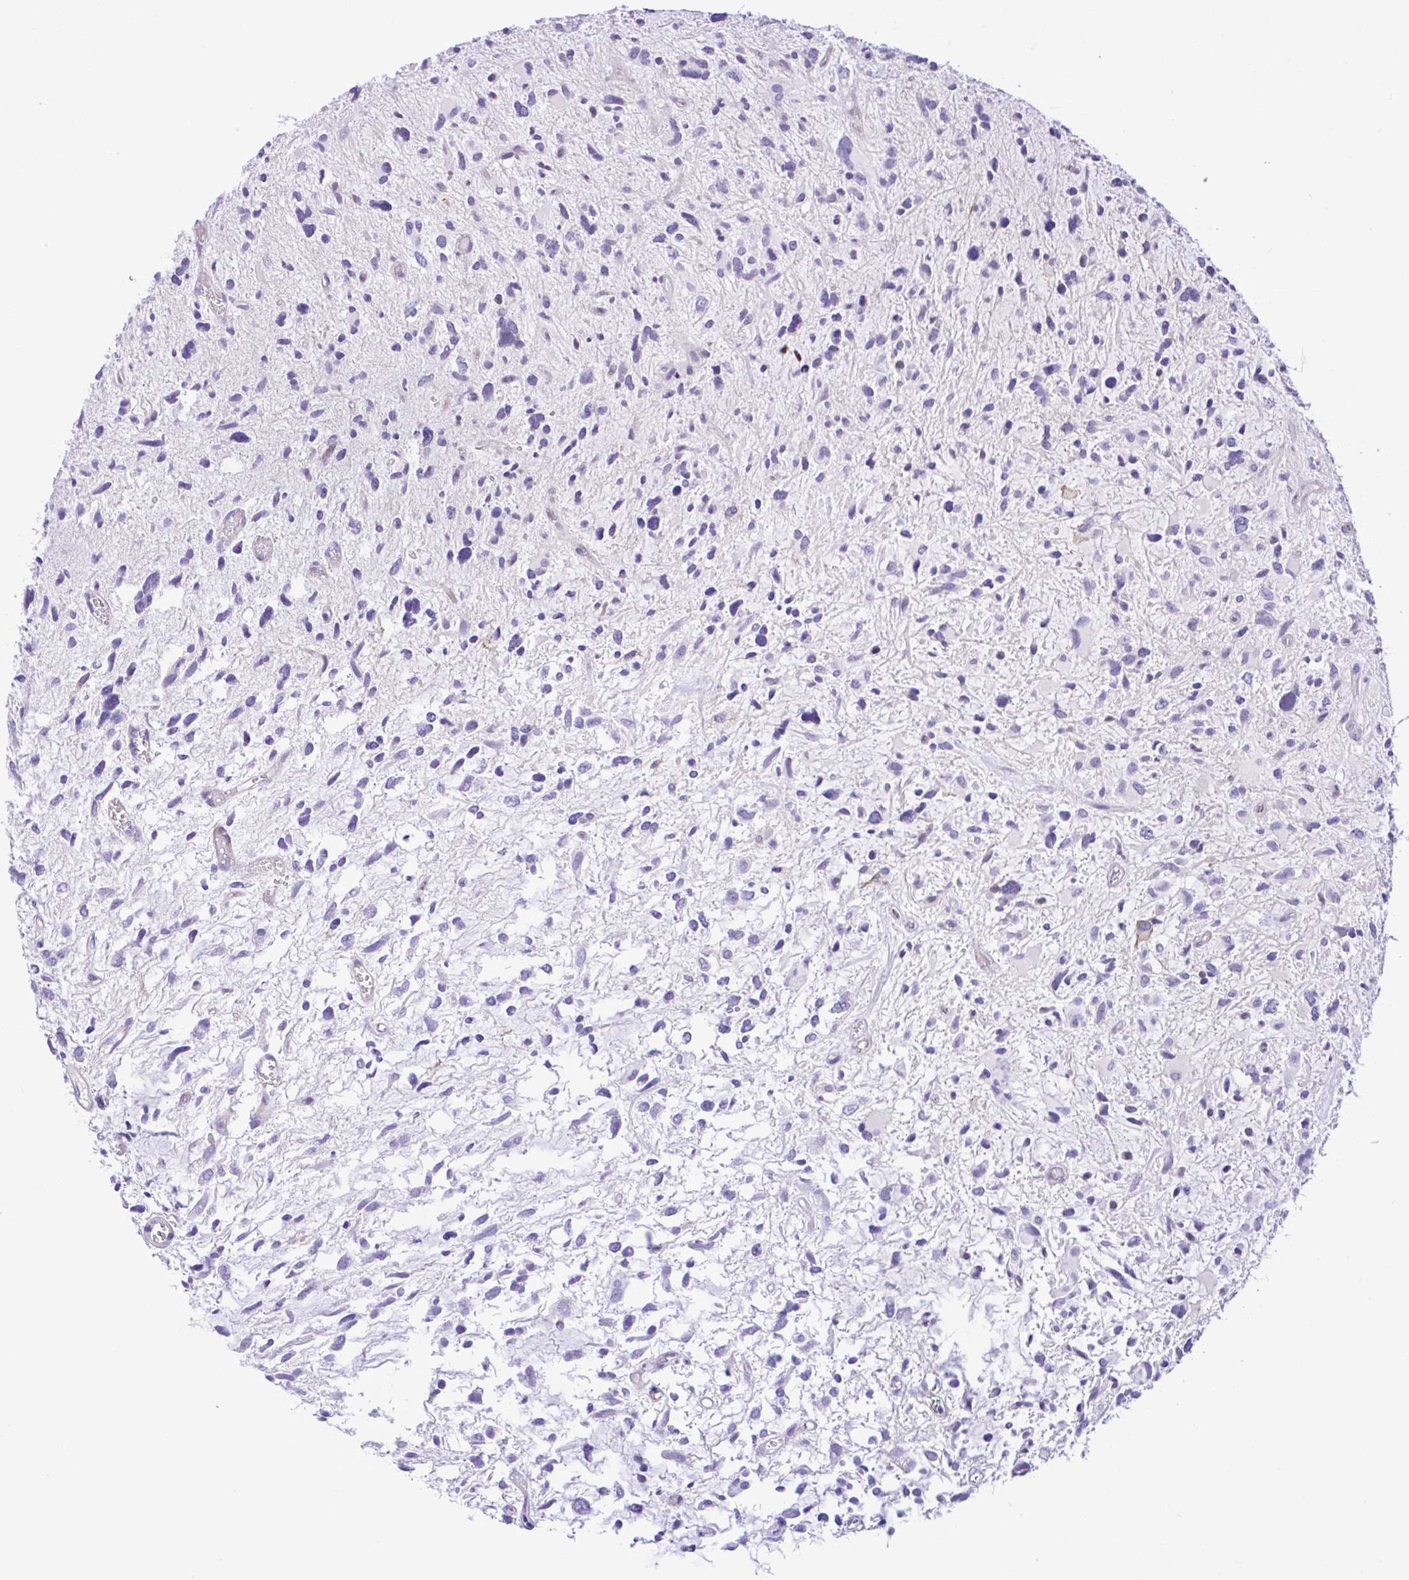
{"staining": {"intensity": "negative", "quantity": "none", "location": "none"}, "tissue": "glioma", "cell_type": "Tumor cells", "image_type": "cancer", "snomed": [{"axis": "morphology", "description": "Glioma, malignant, High grade"}, {"axis": "topography", "description": "Brain"}], "caption": "IHC of malignant glioma (high-grade) demonstrates no positivity in tumor cells.", "gene": "ANO4", "patient": {"sex": "female", "age": 11}}